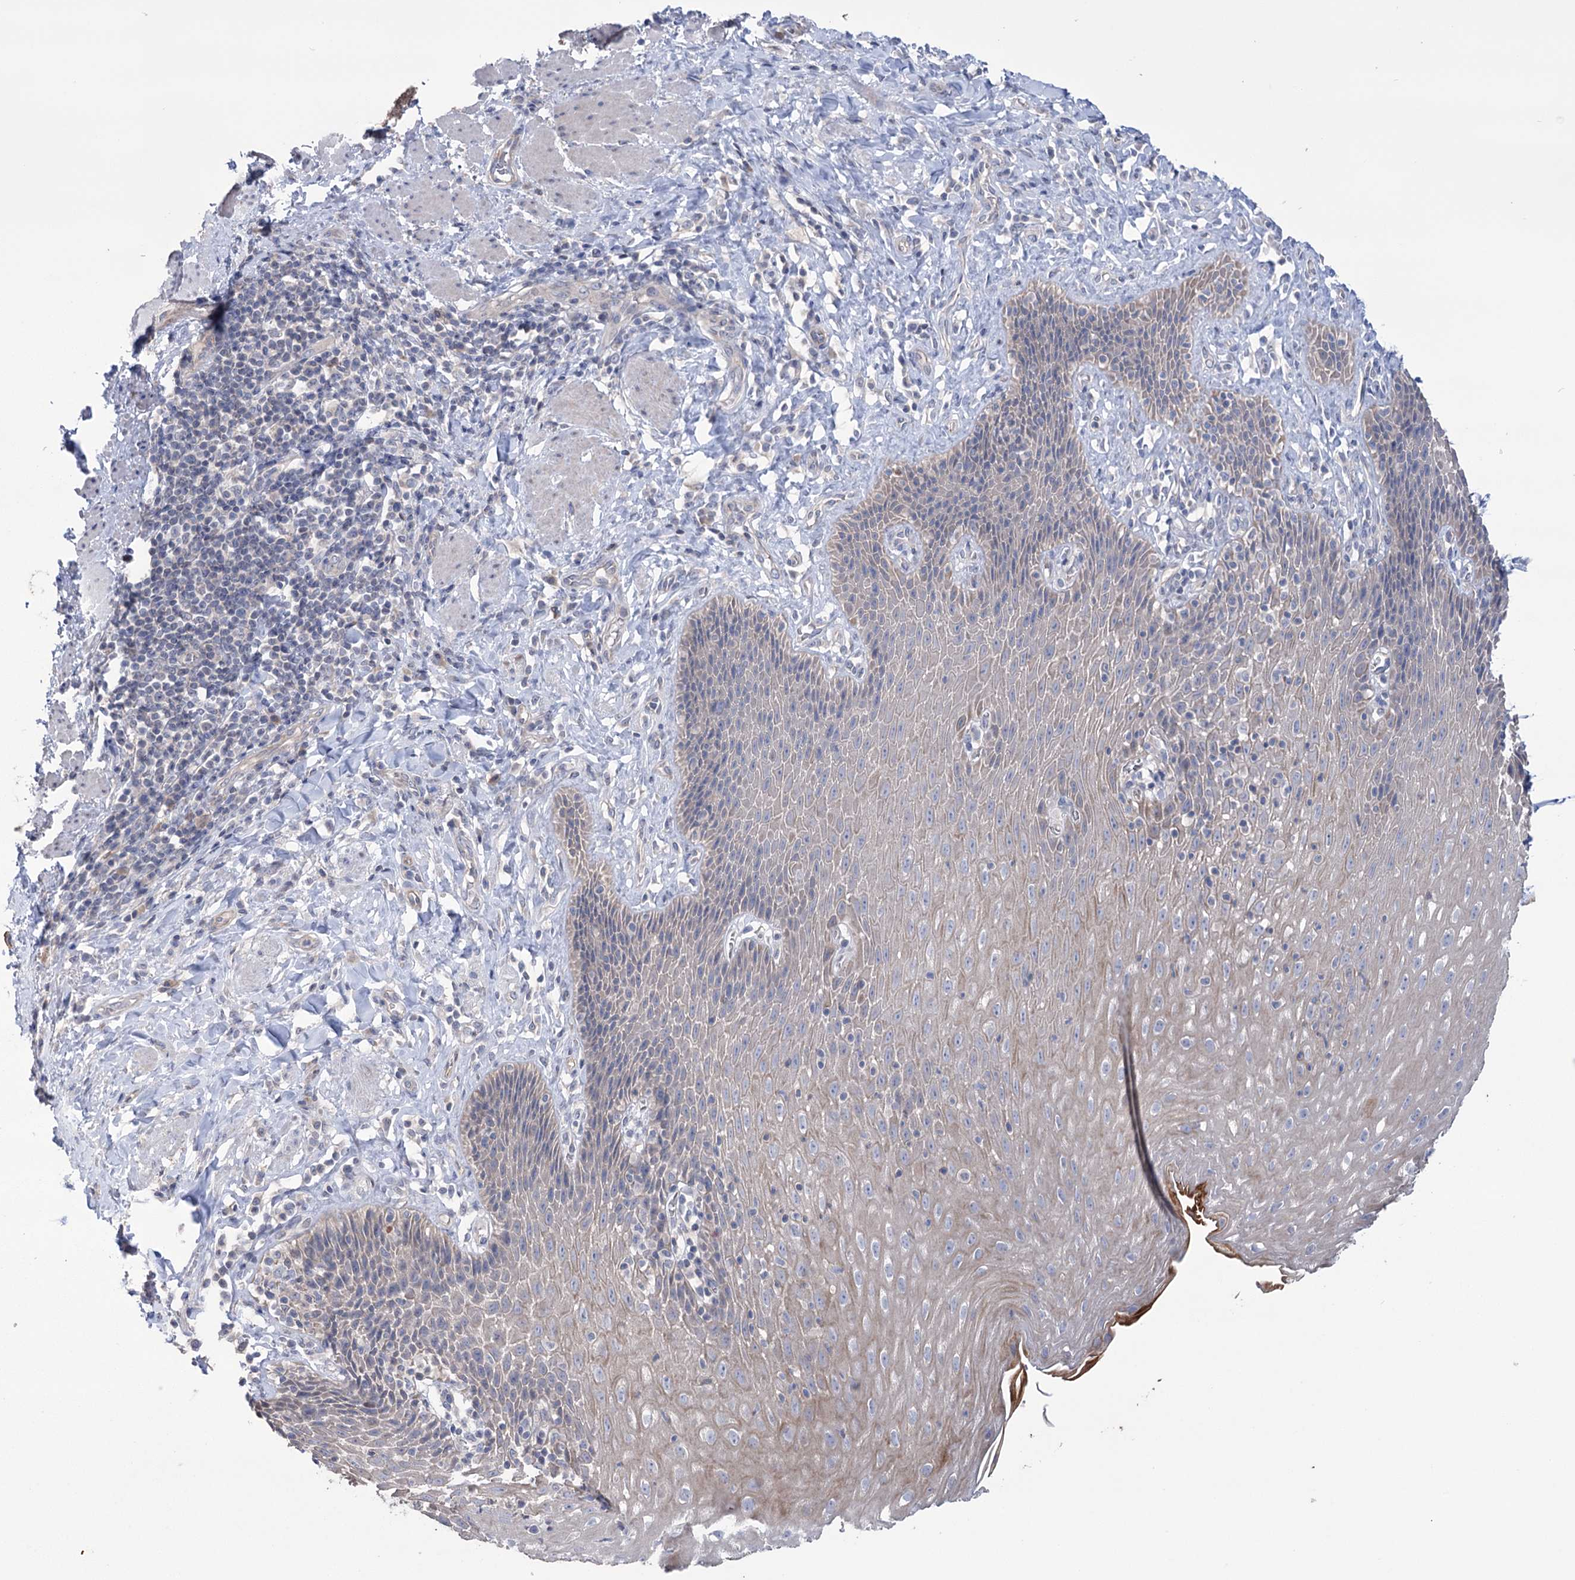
{"staining": {"intensity": "weak", "quantity": "25%-75%", "location": "cytoplasmic/membranous"}, "tissue": "esophagus", "cell_type": "Squamous epithelial cells", "image_type": "normal", "snomed": [{"axis": "morphology", "description": "Normal tissue, NOS"}, {"axis": "topography", "description": "Esophagus"}], "caption": "A photomicrograph showing weak cytoplasmic/membranous expression in approximately 25%-75% of squamous epithelial cells in normal esophagus, as visualized by brown immunohistochemical staining.", "gene": "TRIM71", "patient": {"sex": "female", "age": 61}}